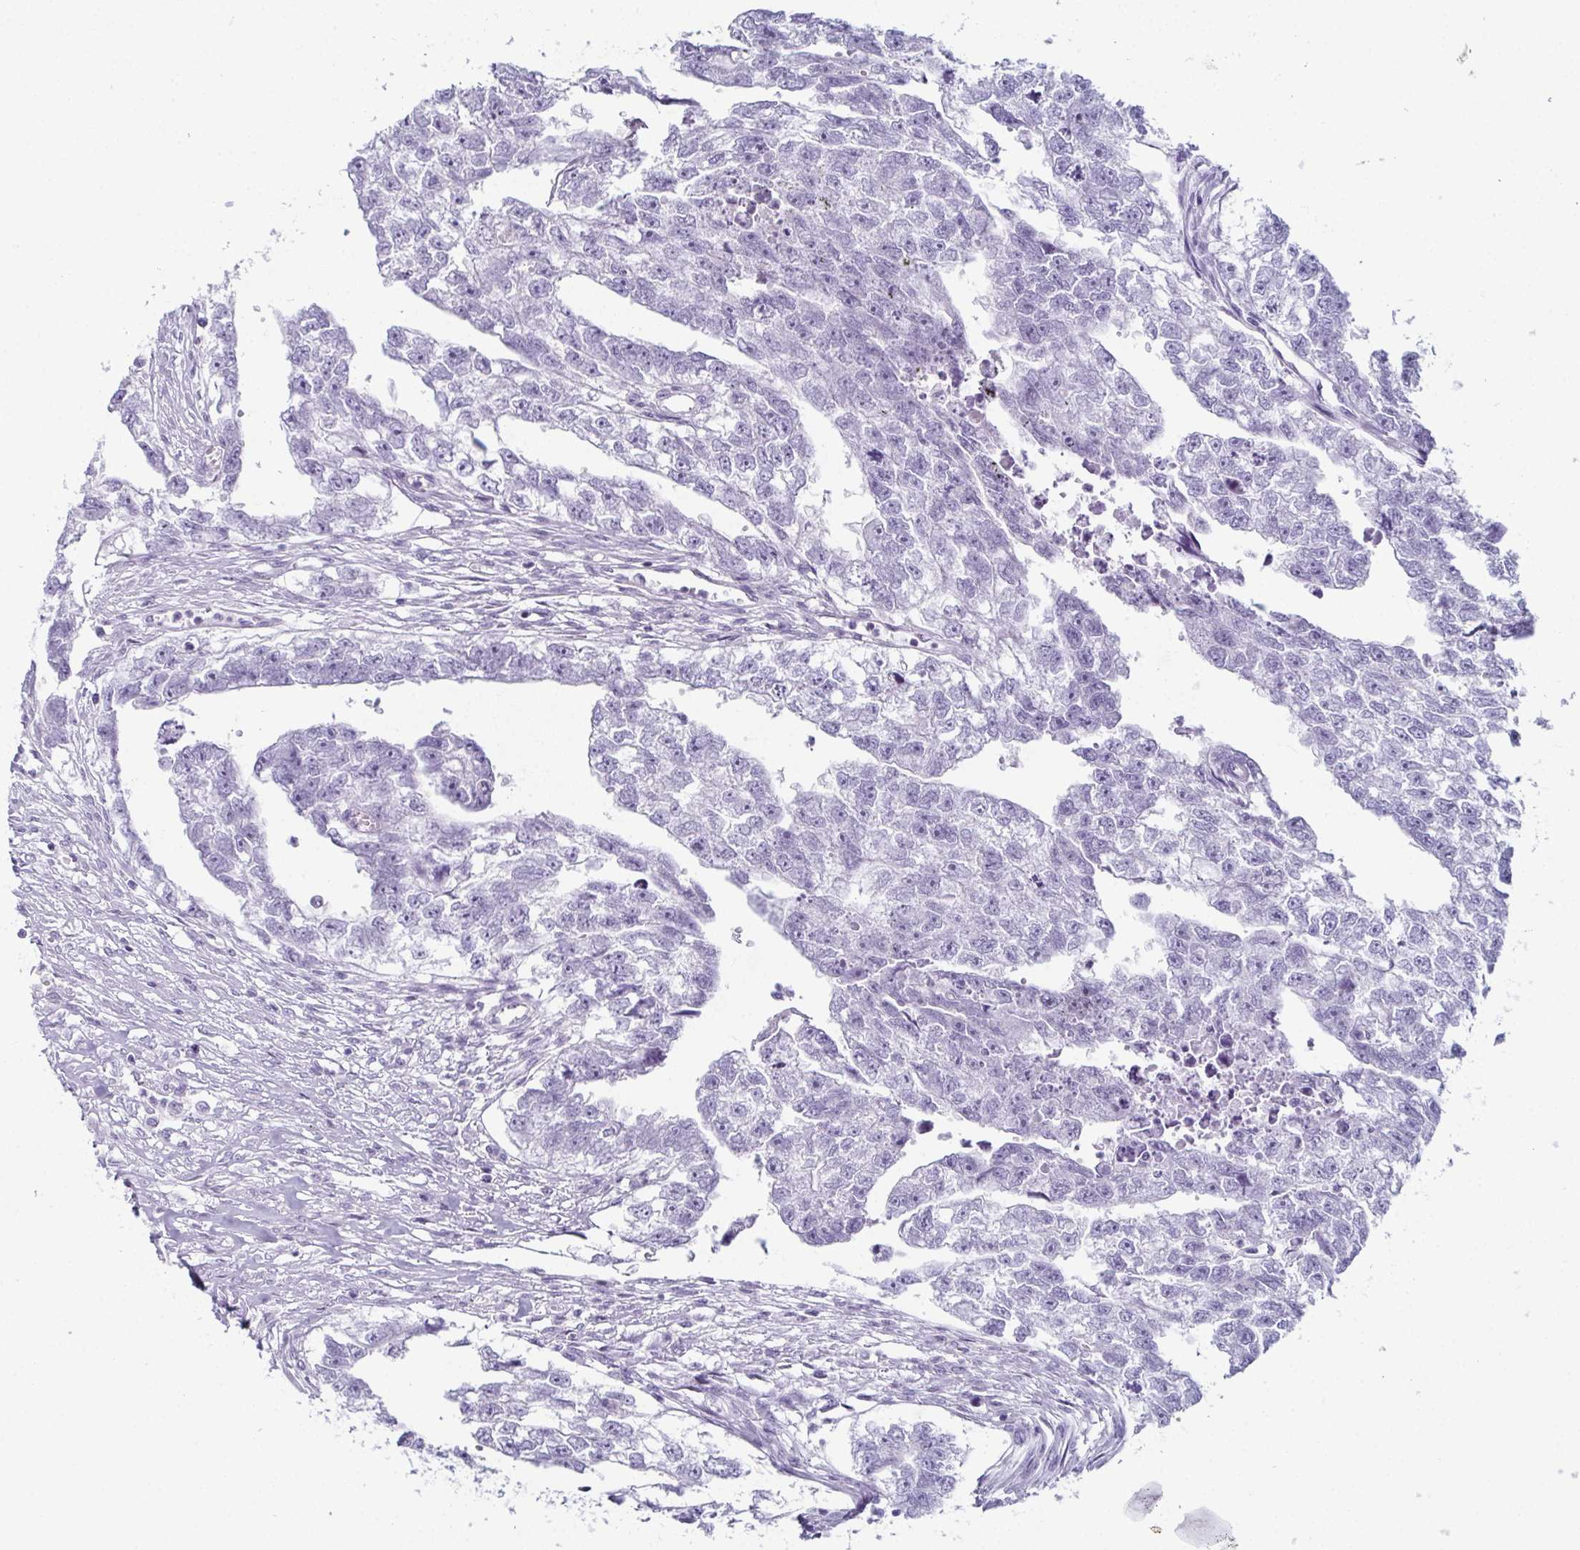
{"staining": {"intensity": "negative", "quantity": "none", "location": "none"}, "tissue": "testis cancer", "cell_type": "Tumor cells", "image_type": "cancer", "snomed": [{"axis": "morphology", "description": "Carcinoma, Embryonal, NOS"}, {"axis": "morphology", "description": "Teratoma, malignant, NOS"}, {"axis": "topography", "description": "Testis"}], "caption": "Immunohistochemical staining of human testis cancer reveals no significant staining in tumor cells. (Stains: DAB immunohistochemistry (IHC) with hematoxylin counter stain, Microscopy: brightfield microscopy at high magnification).", "gene": "ENKUR", "patient": {"sex": "male", "age": 44}}